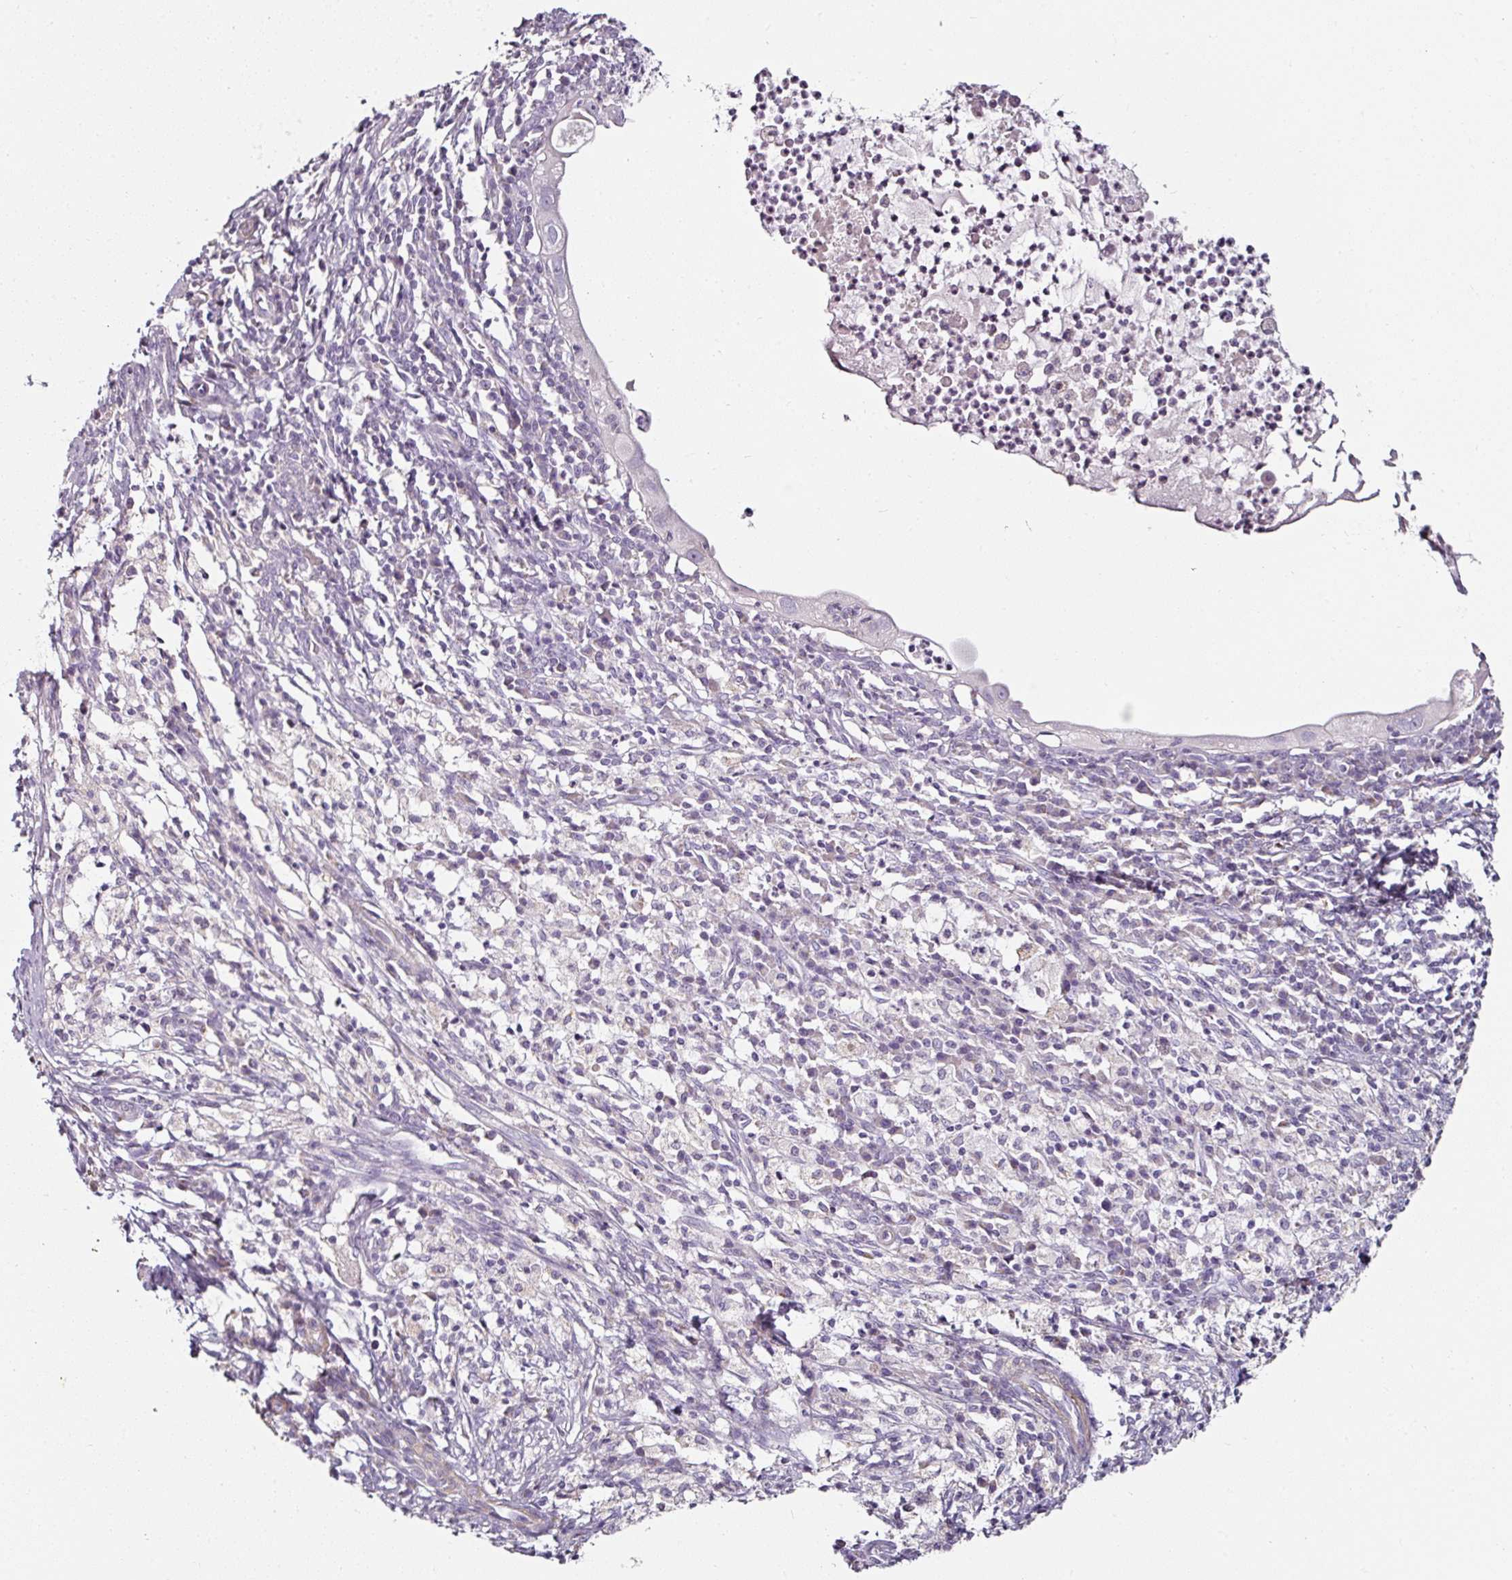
{"staining": {"intensity": "negative", "quantity": "none", "location": "none"}, "tissue": "cervical cancer", "cell_type": "Tumor cells", "image_type": "cancer", "snomed": [{"axis": "morphology", "description": "Adenocarcinoma, NOS"}, {"axis": "topography", "description": "Cervix"}], "caption": "Tumor cells are negative for brown protein staining in cervical adenocarcinoma.", "gene": "CAP2", "patient": {"sex": "female", "age": 36}}